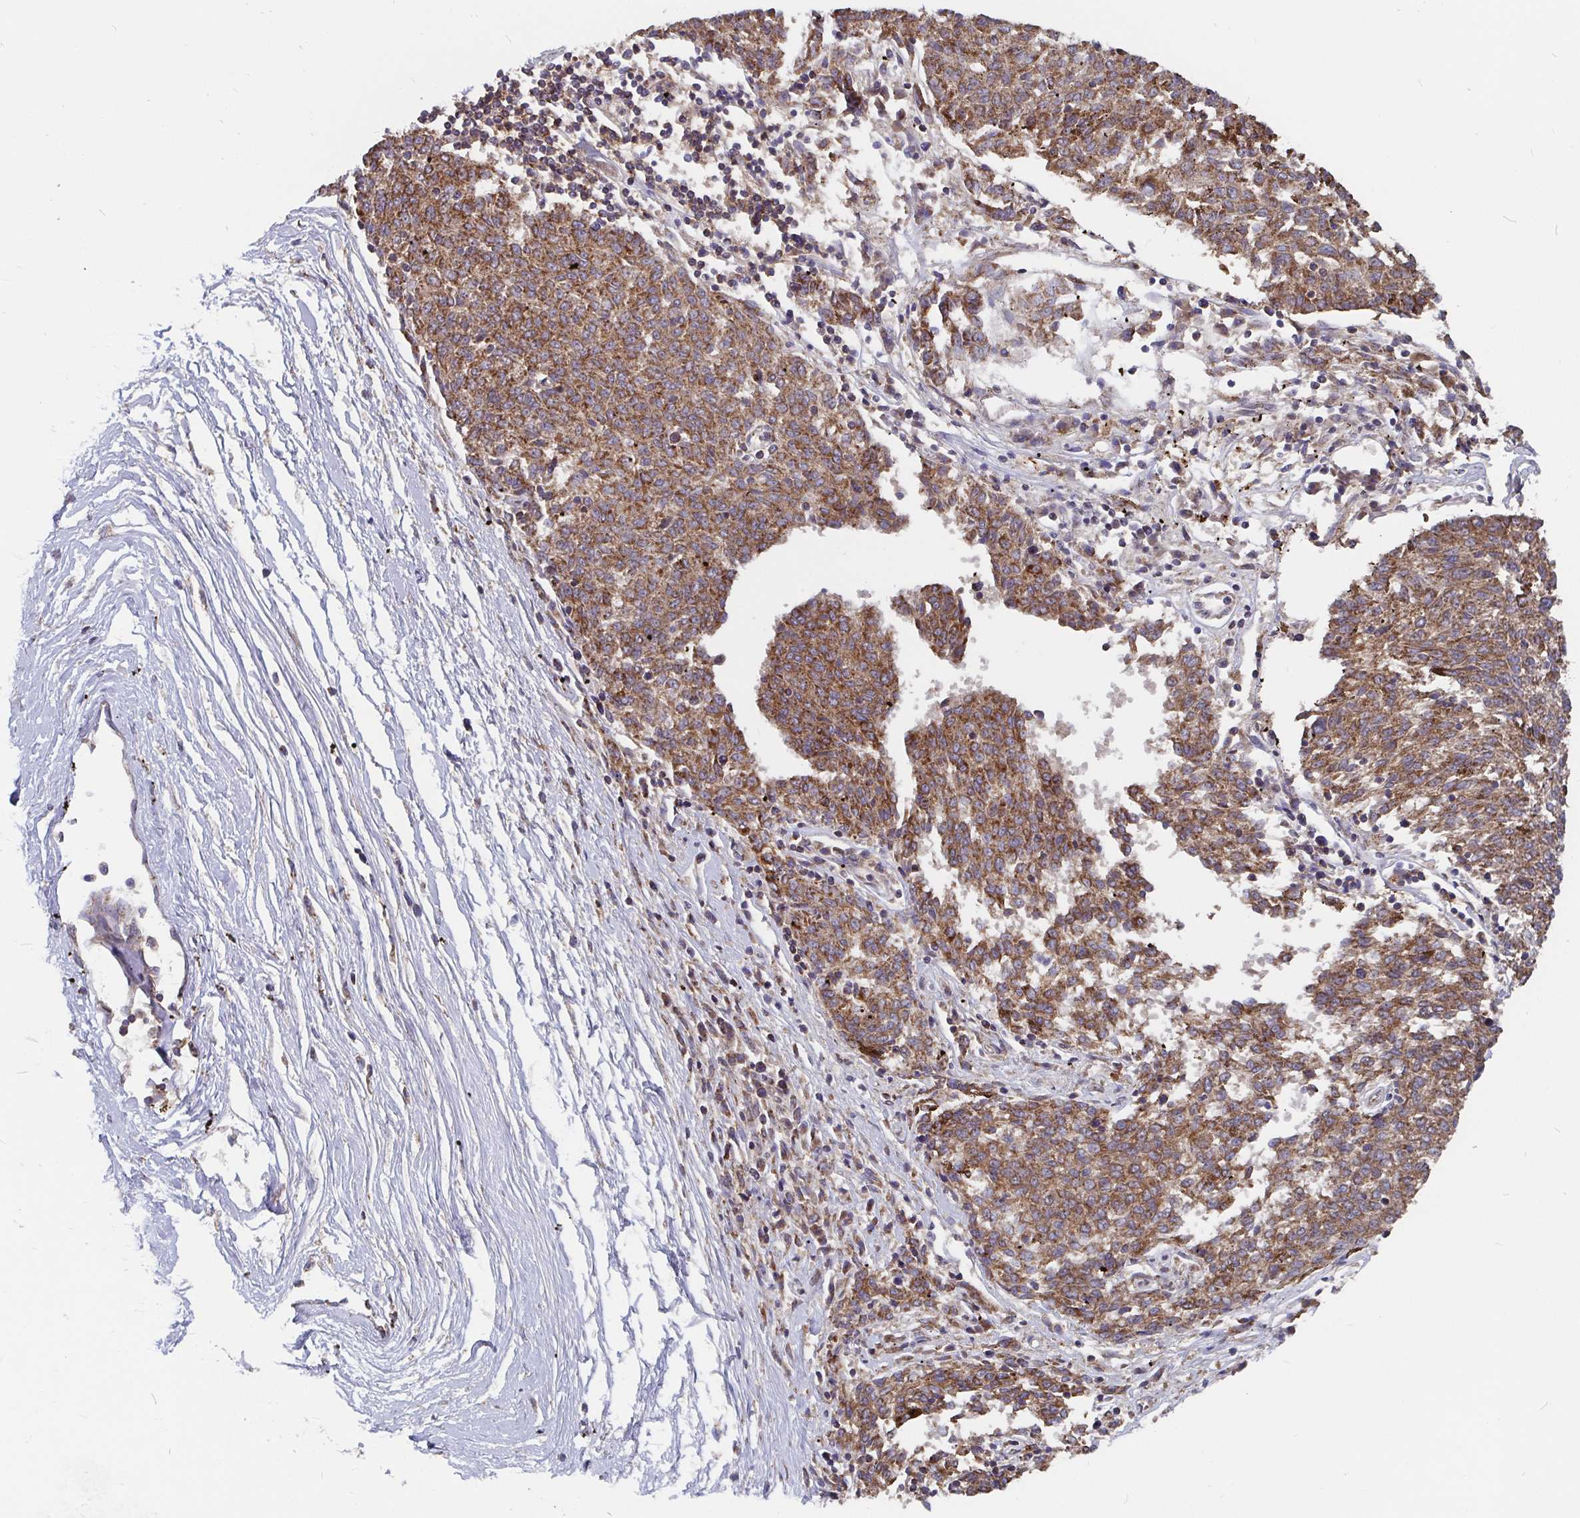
{"staining": {"intensity": "moderate", "quantity": ">75%", "location": "cytoplasmic/membranous"}, "tissue": "melanoma", "cell_type": "Tumor cells", "image_type": "cancer", "snomed": [{"axis": "morphology", "description": "Malignant melanoma, NOS"}, {"axis": "topography", "description": "Skin"}], "caption": "Immunohistochemistry (IHC) staining of melanoma, which exhibits medium levels of moderate cytoplasmic/membranous positivity in about >75% of tumor cells indicating moderate cytoplasmic/membranous protein expression. The staining was performed using DAB (3,3'-diaminobenzidine) (brown) for protein detection and nuclei were counterstained in hematoxylin (blue).", "gene": "PDF", "patient": {"sex": "female", "age": 72}}